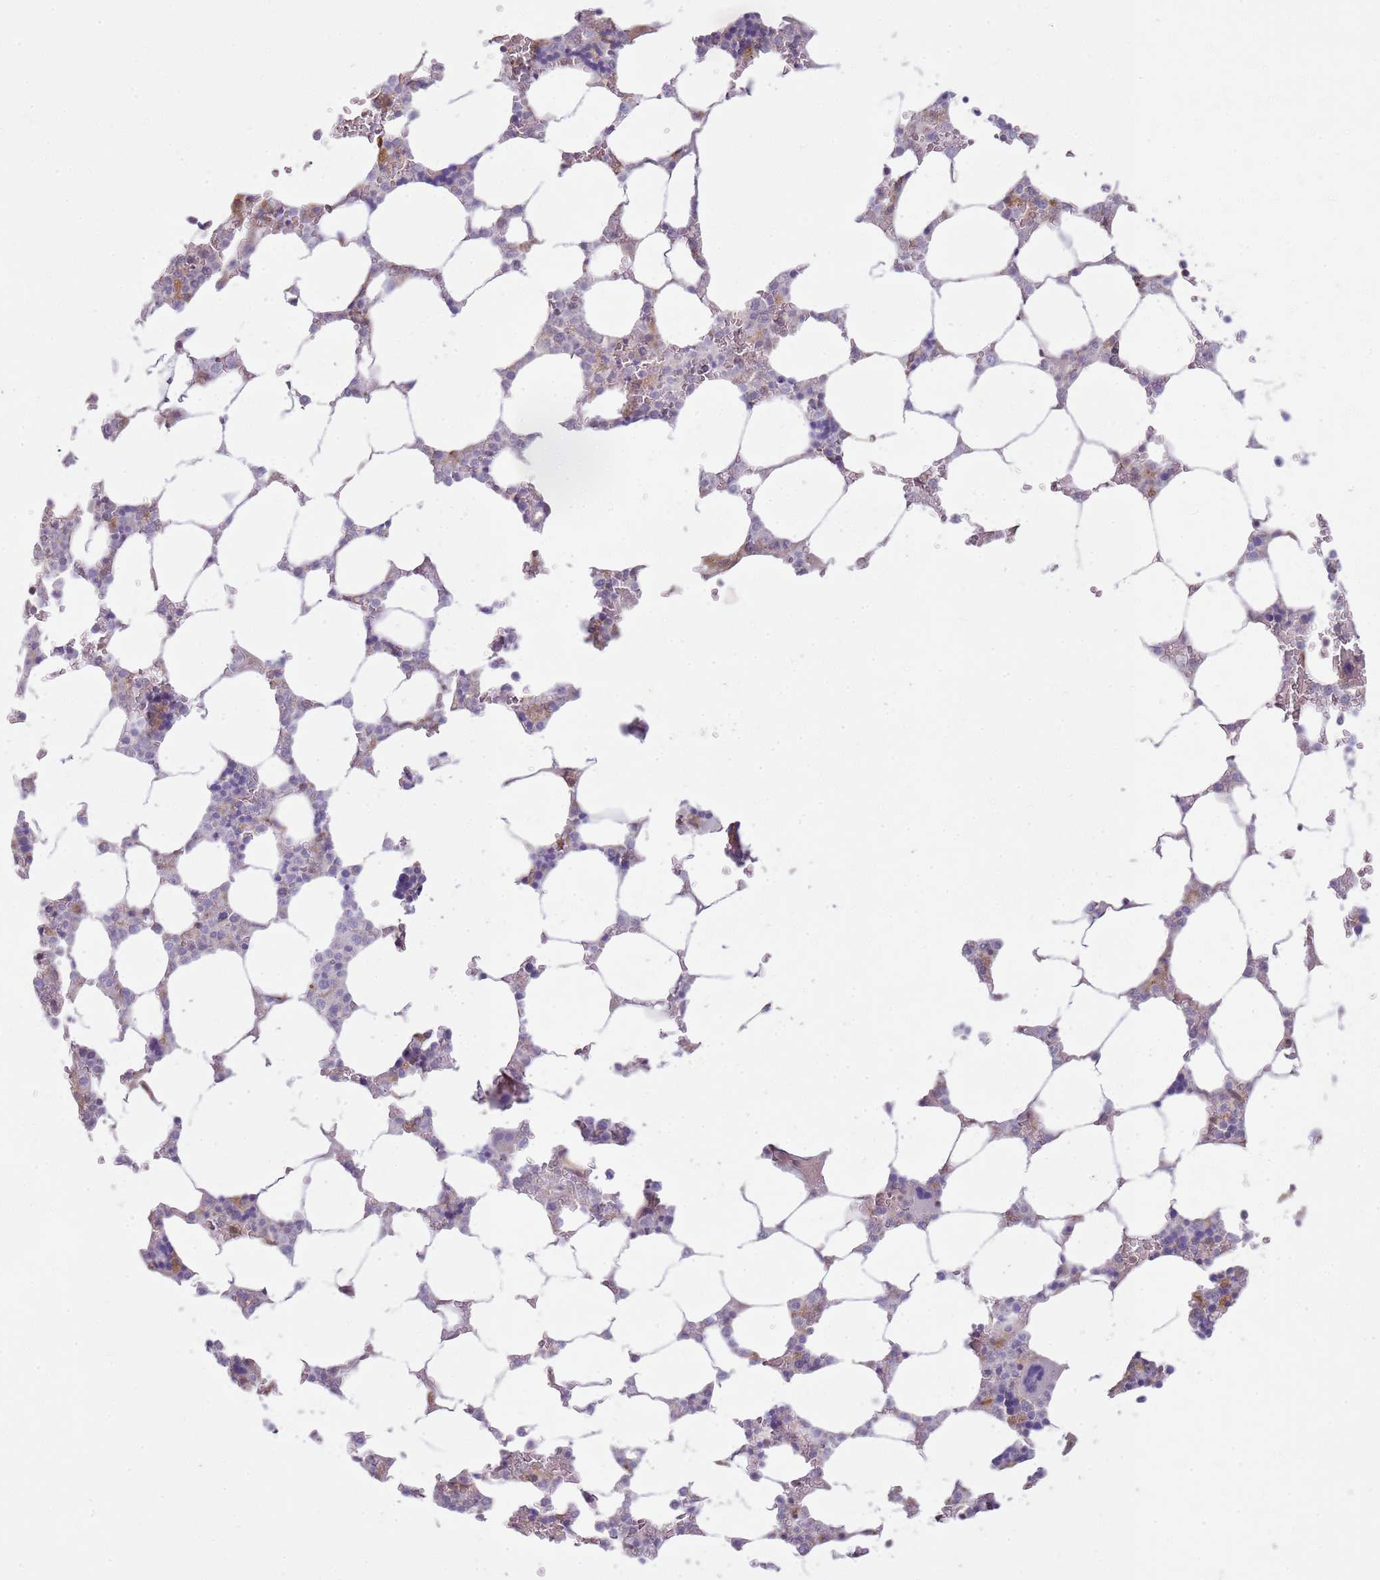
{"staining": {"intensity": "moderate", "quantity": "<25%", "location": "cytoplasmic/membranous"}, "tissue": "bone marrow", "cell_type": "Hematopoietic cells", "image_type": "normal", "snomed": [{"axis": "morphology", "description": "Normal tissue, NOS"}, {"axis": "topography", "description": "Bone marrow"}], "caption": "Moderate cytoplasmic/membranous protein positivity is seen in about <25% of hematopoietic cells in bone marrow.", "gene": "GRAP", "patient": {"sex": "male", "age": 64}}